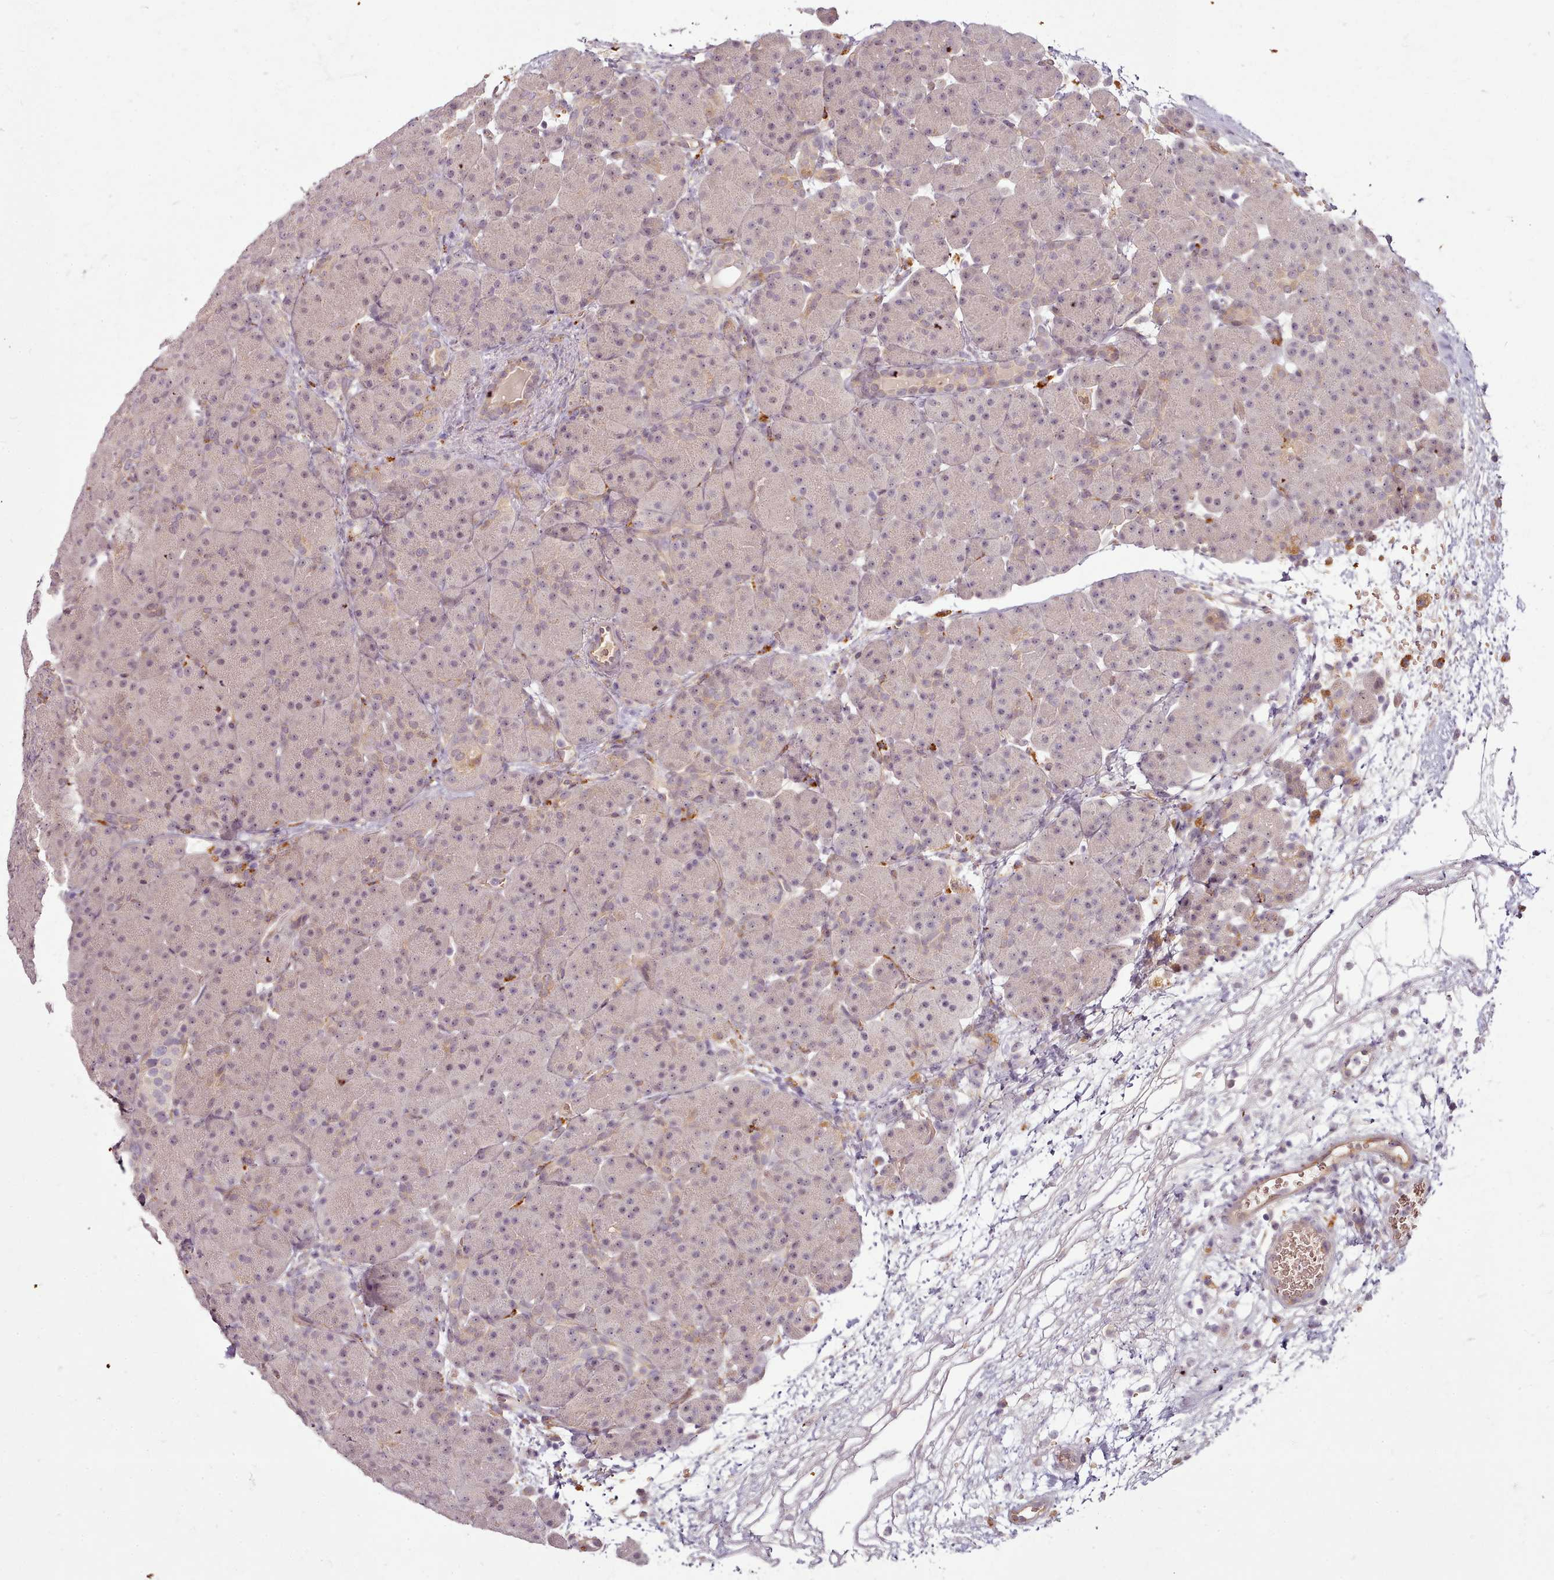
{"staining": {"intensity": "weak", "quantity": "25%-75%", "location": "cytoplasmic/membranous,nuclear"}, "tissue": "pancreas", "cell_type": "Exocrine glandular cells", "image_type": "normal", "snomed": [{"axis": "morphology", "description": "Normal tissue, NOS"}, {"axis": "topography", "description": "Pancreas"}], "caption": "Protein expression analysis of benign pancreas exhibits weak cytoplasmic/membranous,nuclear expression in approximately 25%-75% of exocrine glandular cells. (DAB (3,3'-diaminobenzidine) = brown stain, brightfield microscopy at high magnification).", "gene": "C1QTNF5", "patient": {"sex": "male", "age": 66}}